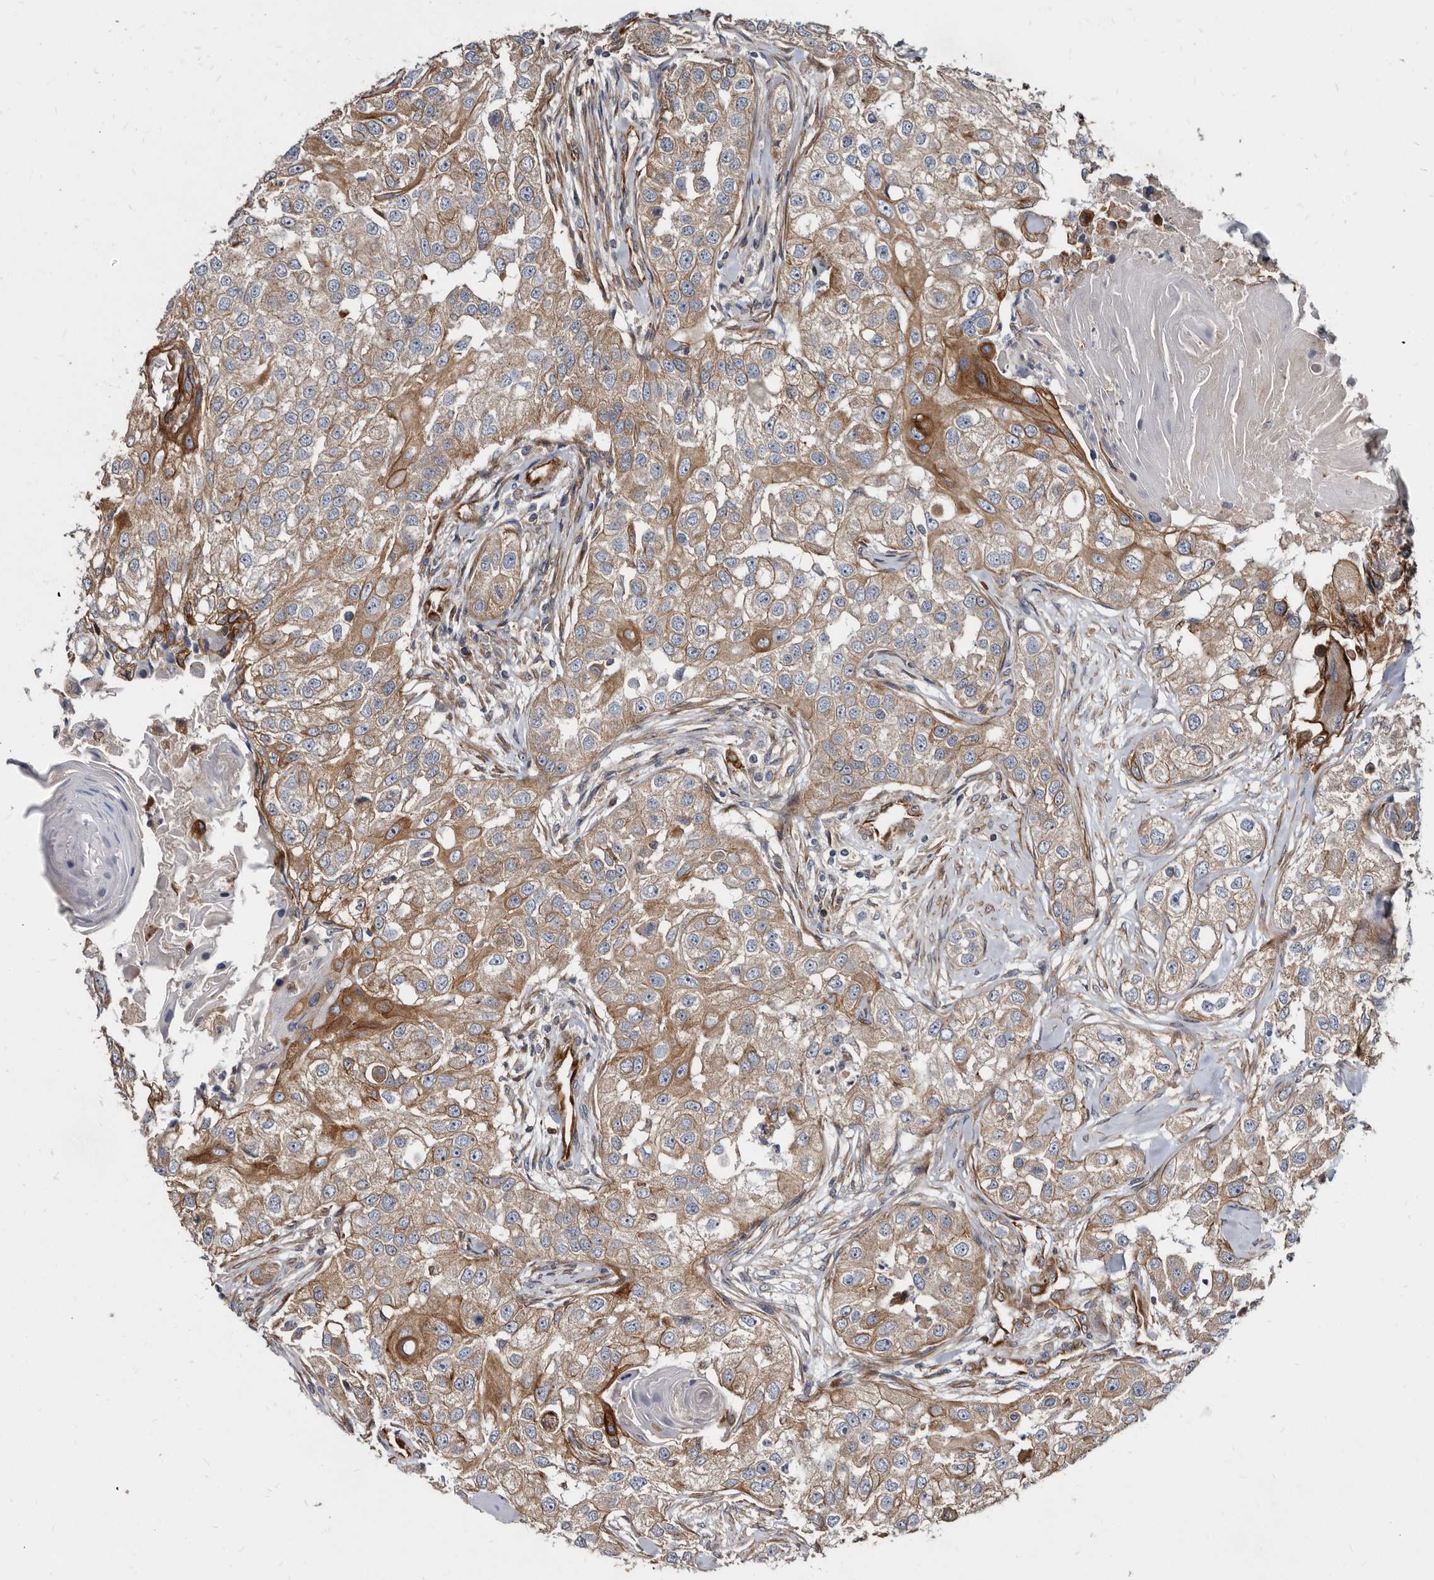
{"staining": {"intensity": "moderate", "quantity": ">75%", "location": "cytoplasmic/membranous"}, "tissue": "head and neck cancer", "cell_type": "Tumor cells", "image_type": "cancer", "snomed": [{"axis": "morphology", "description": "Normal tissue, NOS"}, {"axis": "morphology", "description": "Squamous cell carcinoma, NOS"}, {"axis": "topography", "description": "Skeletal muscle"}, {"axis": "topography", "description": "Head-Neck"}], "caption": "Head and neck cancer (squamous cell carcinoma) stained with immunohistochemistry displays moderate cytoplasmic/membranous expression in about >75% of tumor cells. The protein of interest is stained brown, and the nuclei are stained in blue (DAB (3,3'-diaminobenzidine) IHC with brightfield microscopy, high magnification).", "gene": "KCTD20", "patient": {"sex": "male", "age": 51}}